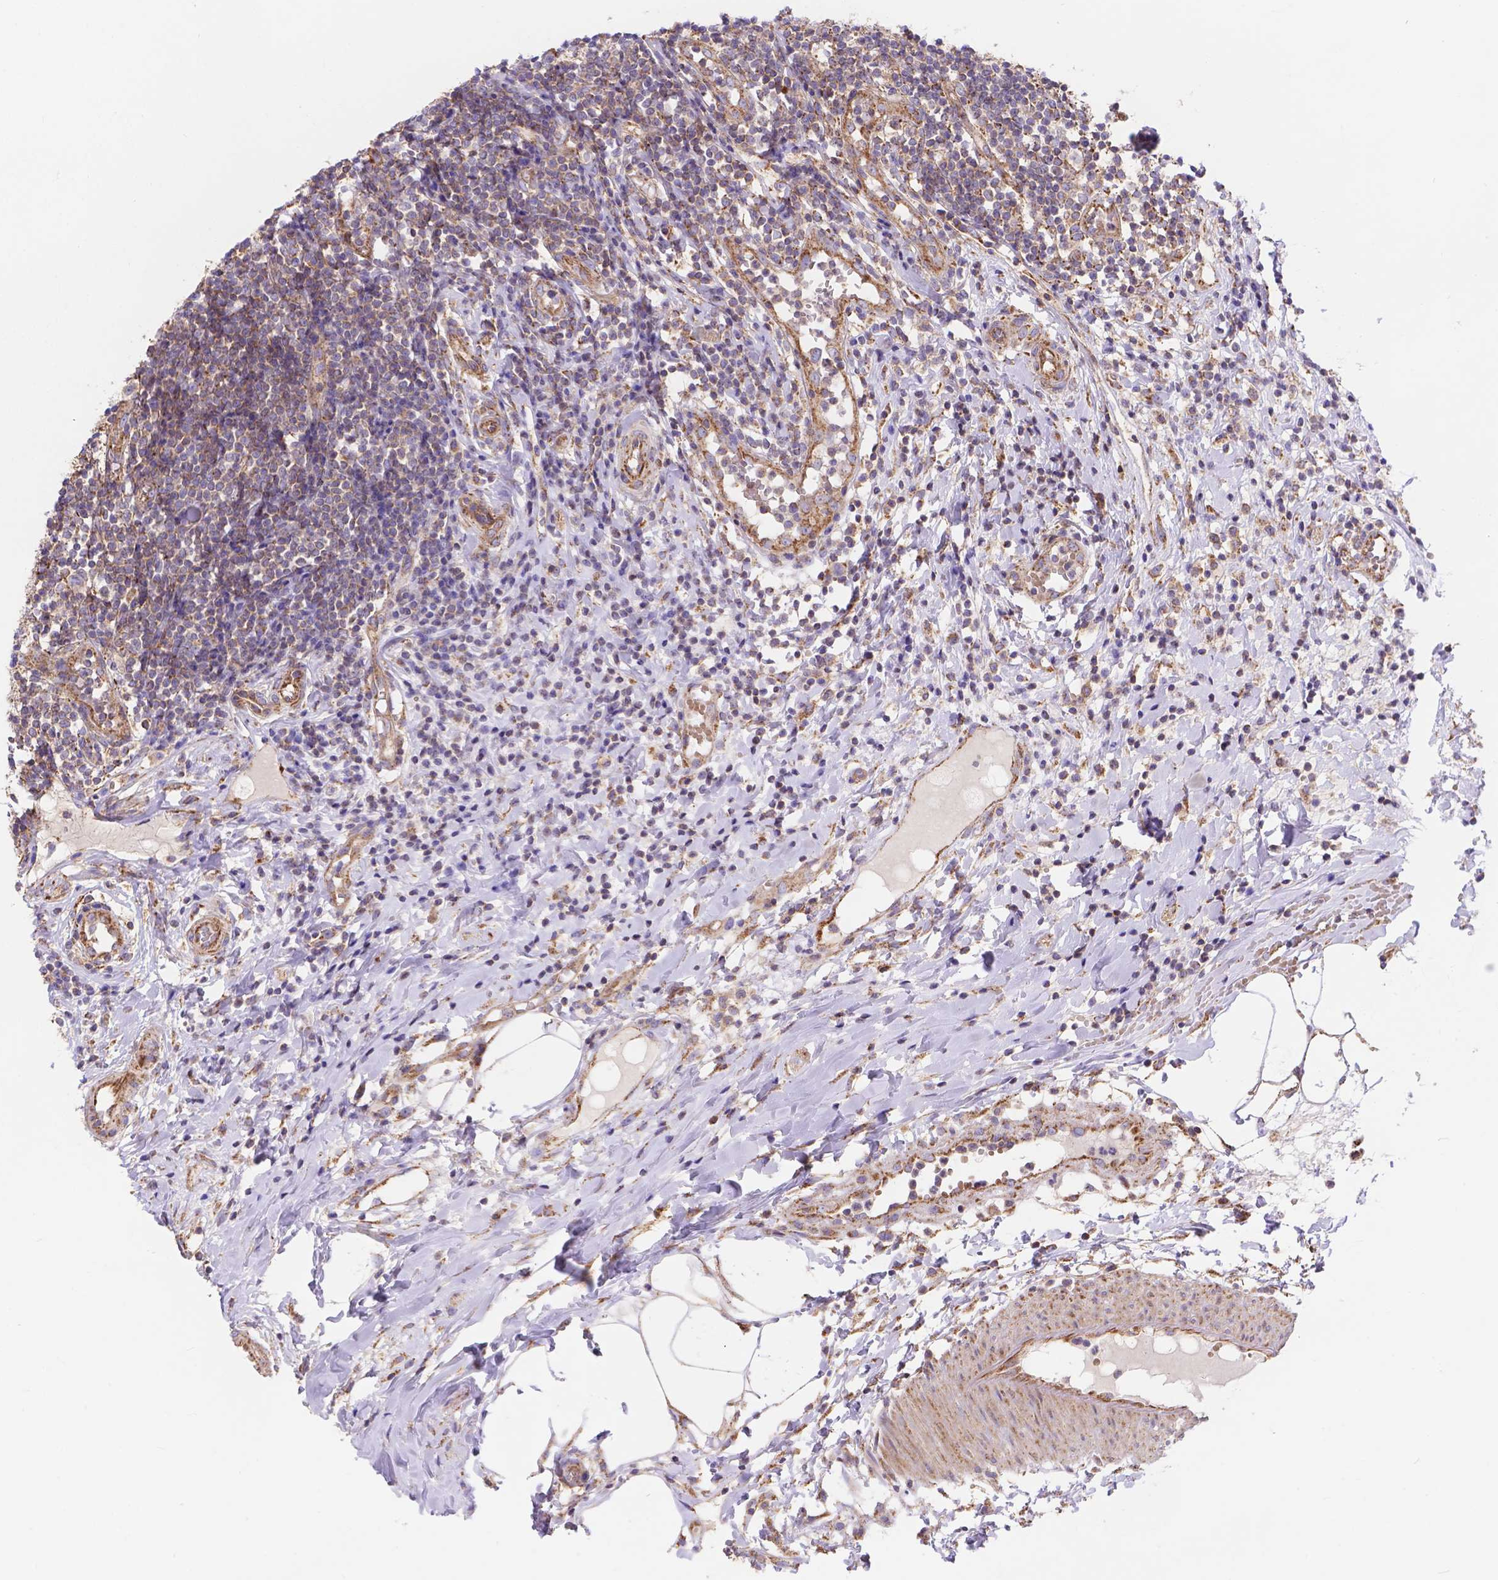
{"staining": {"intensity": "strong", "quantity": ">75%", "location": "cytoplasmic/membranous"}, "tissue": "appendix", "cell_type": "Glandular cells", "image_type": "normal", "snomed": [{"axis": "morphology", "description": "Normal tissue, NOS"}, {"axis": "morphology", "description": "Inflammation, NOS"}, {"axis": "topography", "description": "Appendix"}], "caption": "Immunohistochemical staining of benign human appendix demonstrates strong cytoplasmic/membranous protein positivity in about >75% of glandular cells.", "gene": "AK3", "patient": {"sex": "male", "age": 16}}